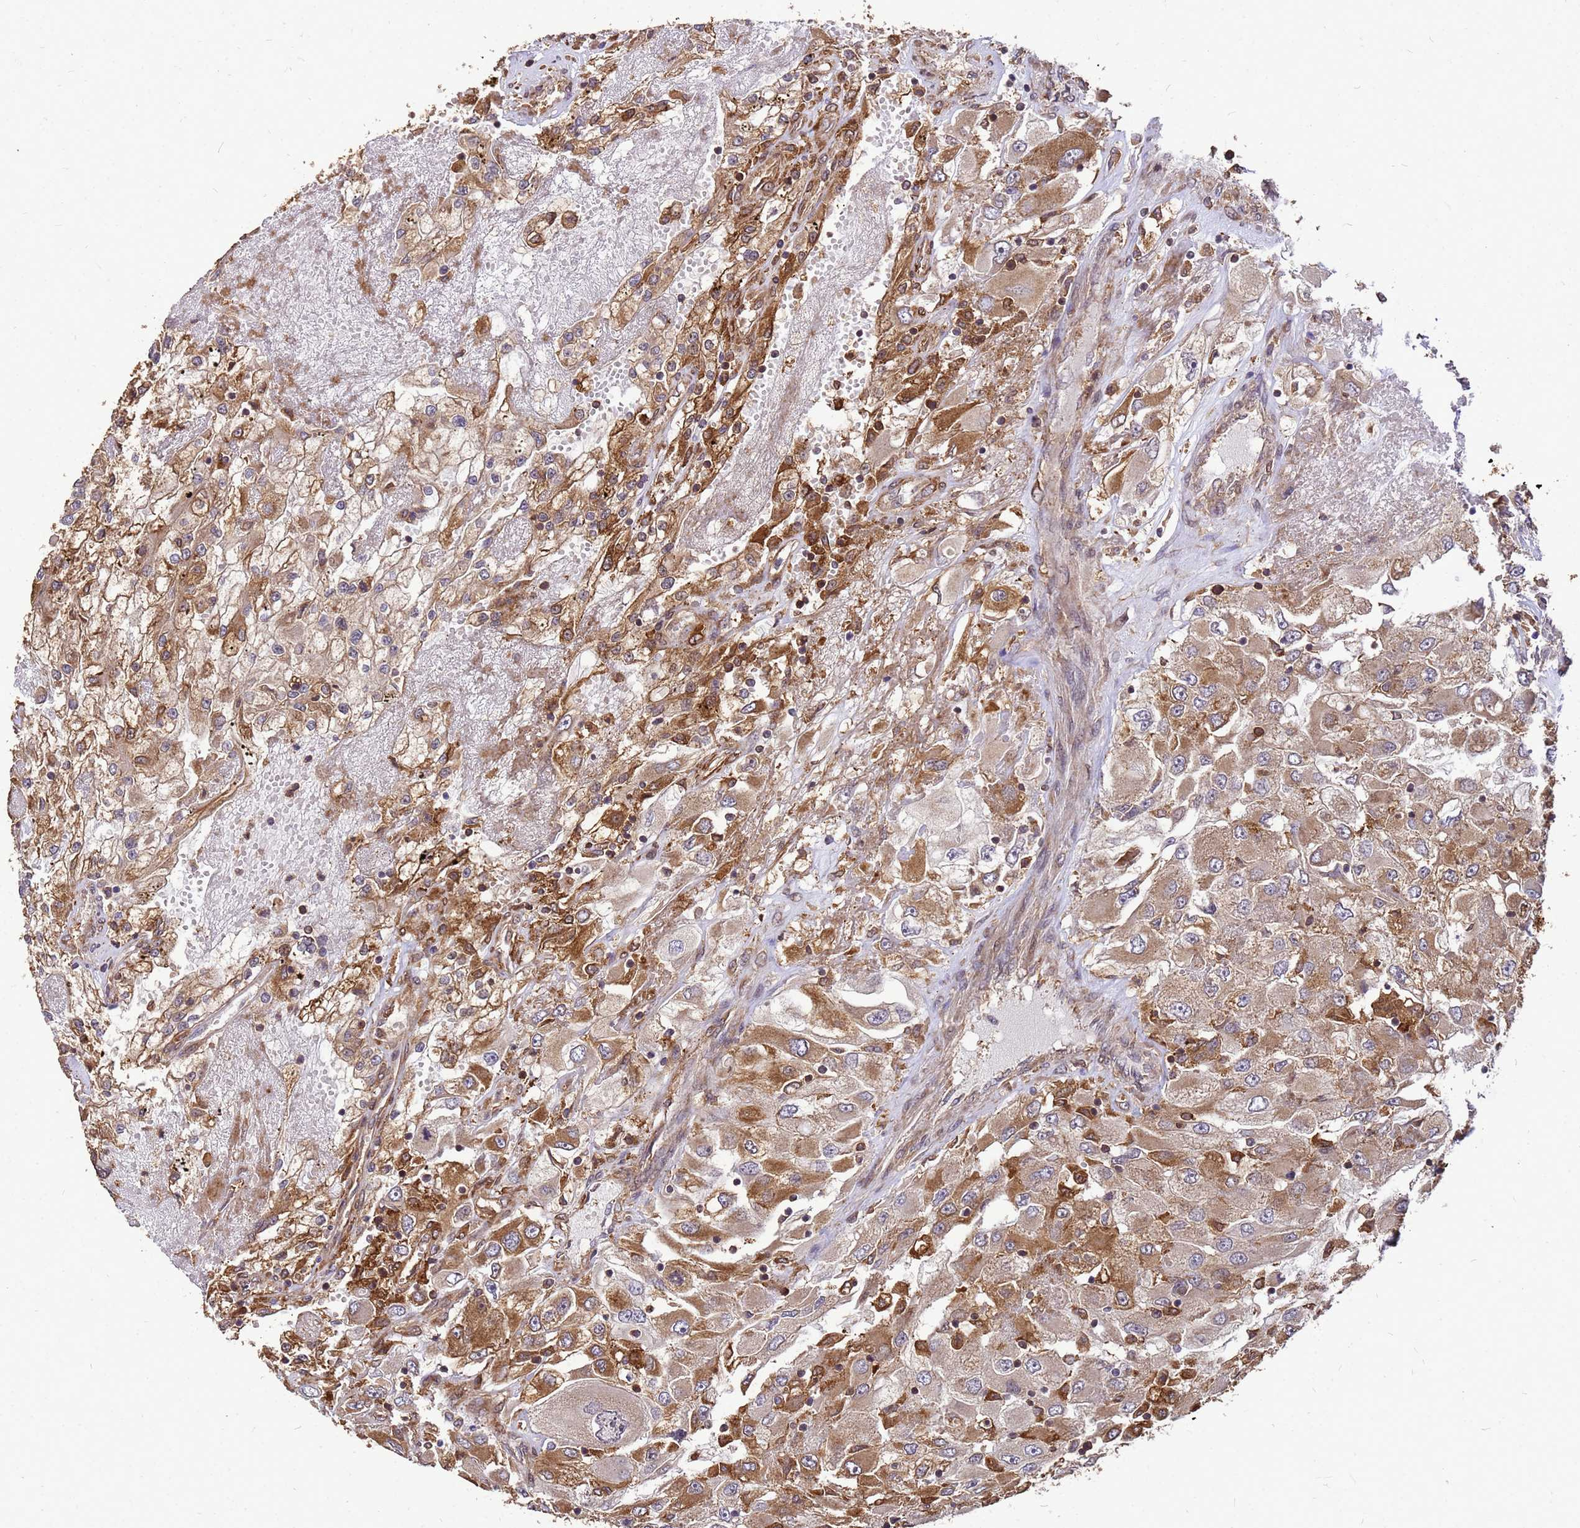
{"staining": {"intensity": "moderate", "quantity": ">75%", "location": "cytoplasmic/membranous"}, "tissue": "renal cancer", "cell_type": "Tumor cells", "image_type": "cancer", "snomed": [{"axis": "morphology", "description": "Adenocarcinoma, NOS"}, {"axis": "topography", "description": "Kidney"}], "caption": "This histopathology image demonstrates immunohistochemistry staining of human adenocarcinoma (renal), with medium moderate cytoplasmic/membranous staining in approximately >75% of tumor cells.", "gene": "ZNF618", "patient": {"sex": "female", "age": 52}}